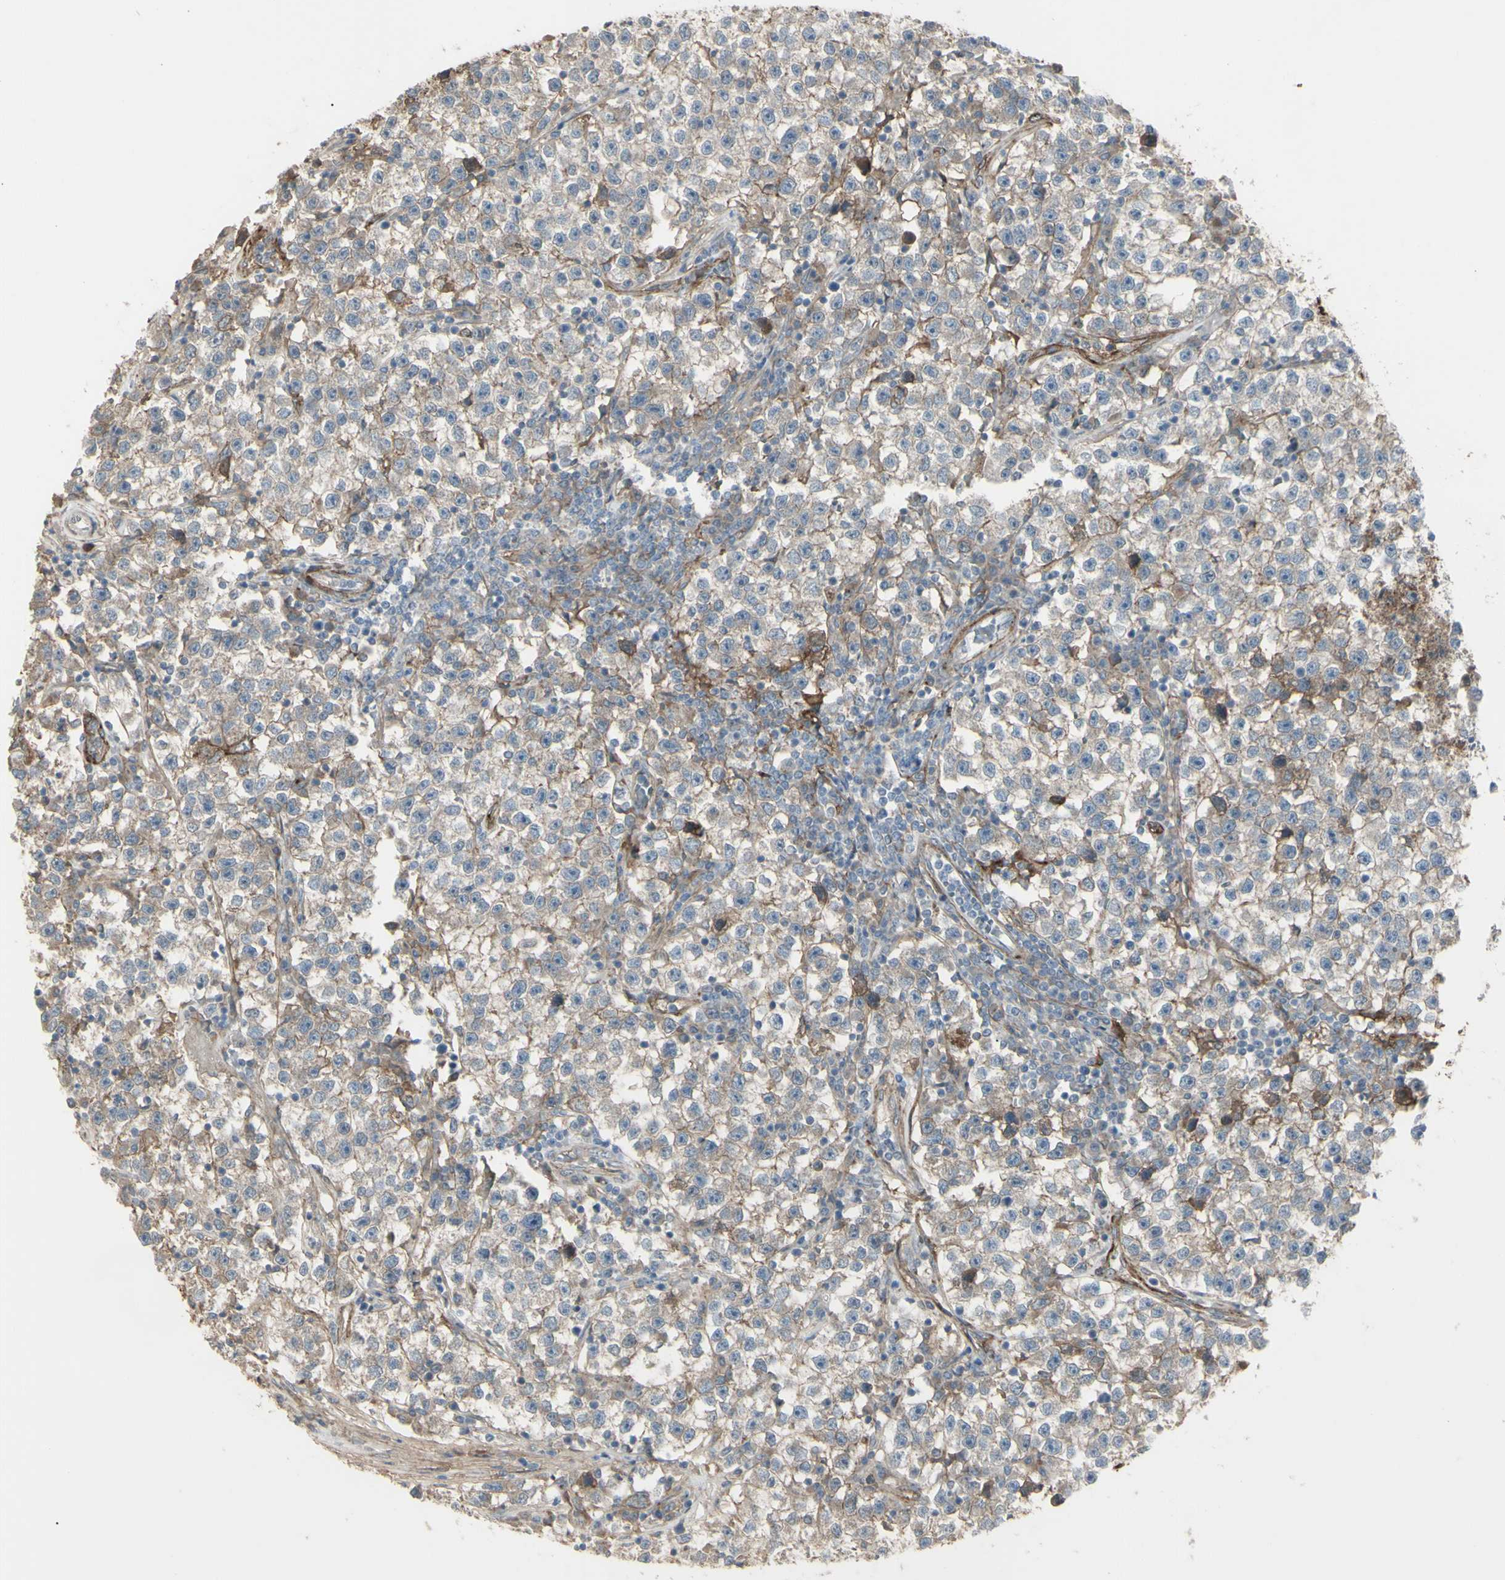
{"staining": {"intensity": "weak", "quantity": "25%-75%", "location": "cytoplasmic/membranous"}, "tissue": "testis cancer", "cell_type": "Tumor cells", "image_type": "cancer", "snomed": [{"axis": "morphology", "description": "Seminoma, NOS"}, {"axis": "topography", "description": "Testis"}], "caption": "Testis cancer stained for a protein shows weak cytoplasmic/membranous positivity in tumor cells. (DAB (3,3'-diaminobenzidine) IHC with brightfield microscopy, high magnification).", "gene": "CD276", "patient": {"sex": "male", "age": 22}}